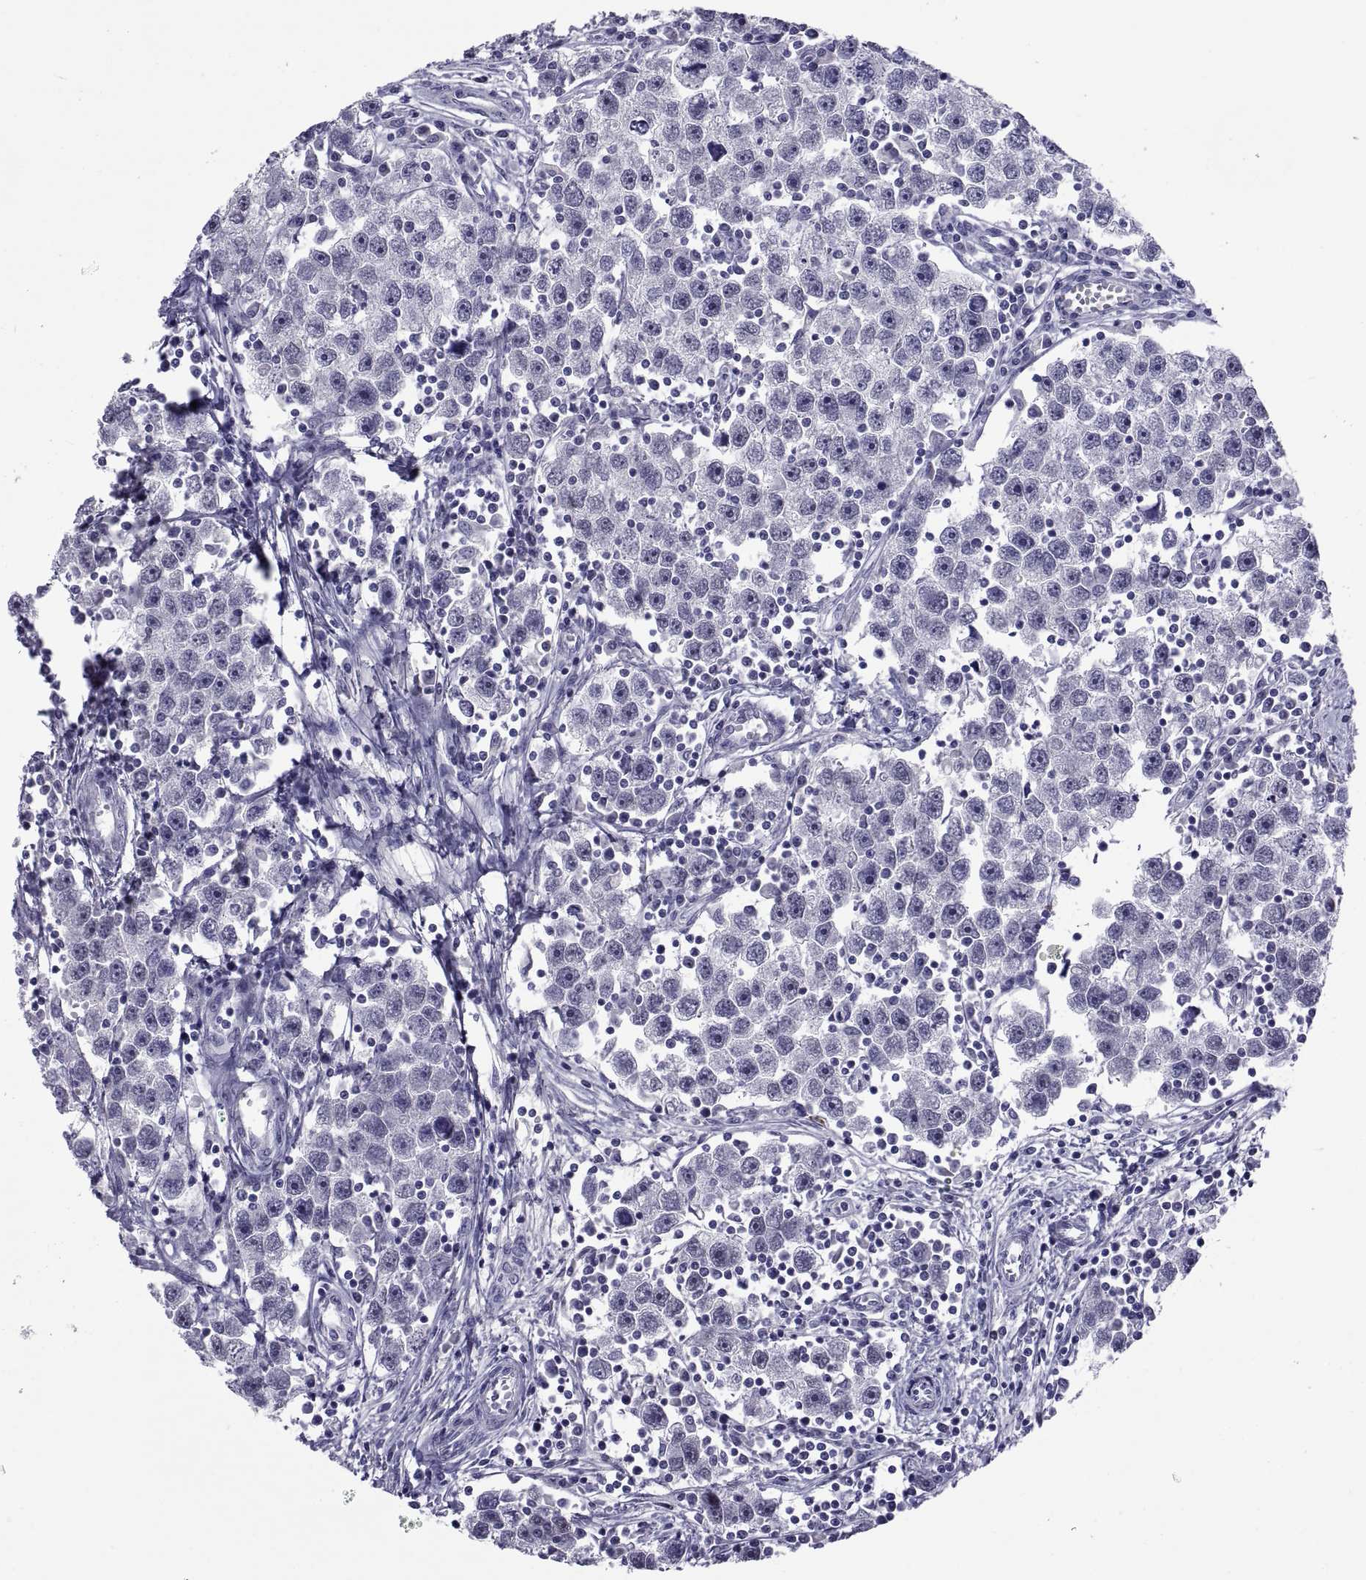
{"staining": {"intensity": "negative", "quantity": "none", "location": "none"}, "tissue": "testis cancer", "cell_type": "Tumor cells", "image_type": "cancer", "snomed": [{"axis": "morphology", "description": "Seminoma, NOS"}, {"axis": "topography", "description": "Testis"}], "caption": "DAB immunohistochemical staining of human testis cancer (seminoma) demonstrates no significant positivity in tumor cells.", "gene": "TGFBR3L", "patient": {"sex": "male", "age": 30}}